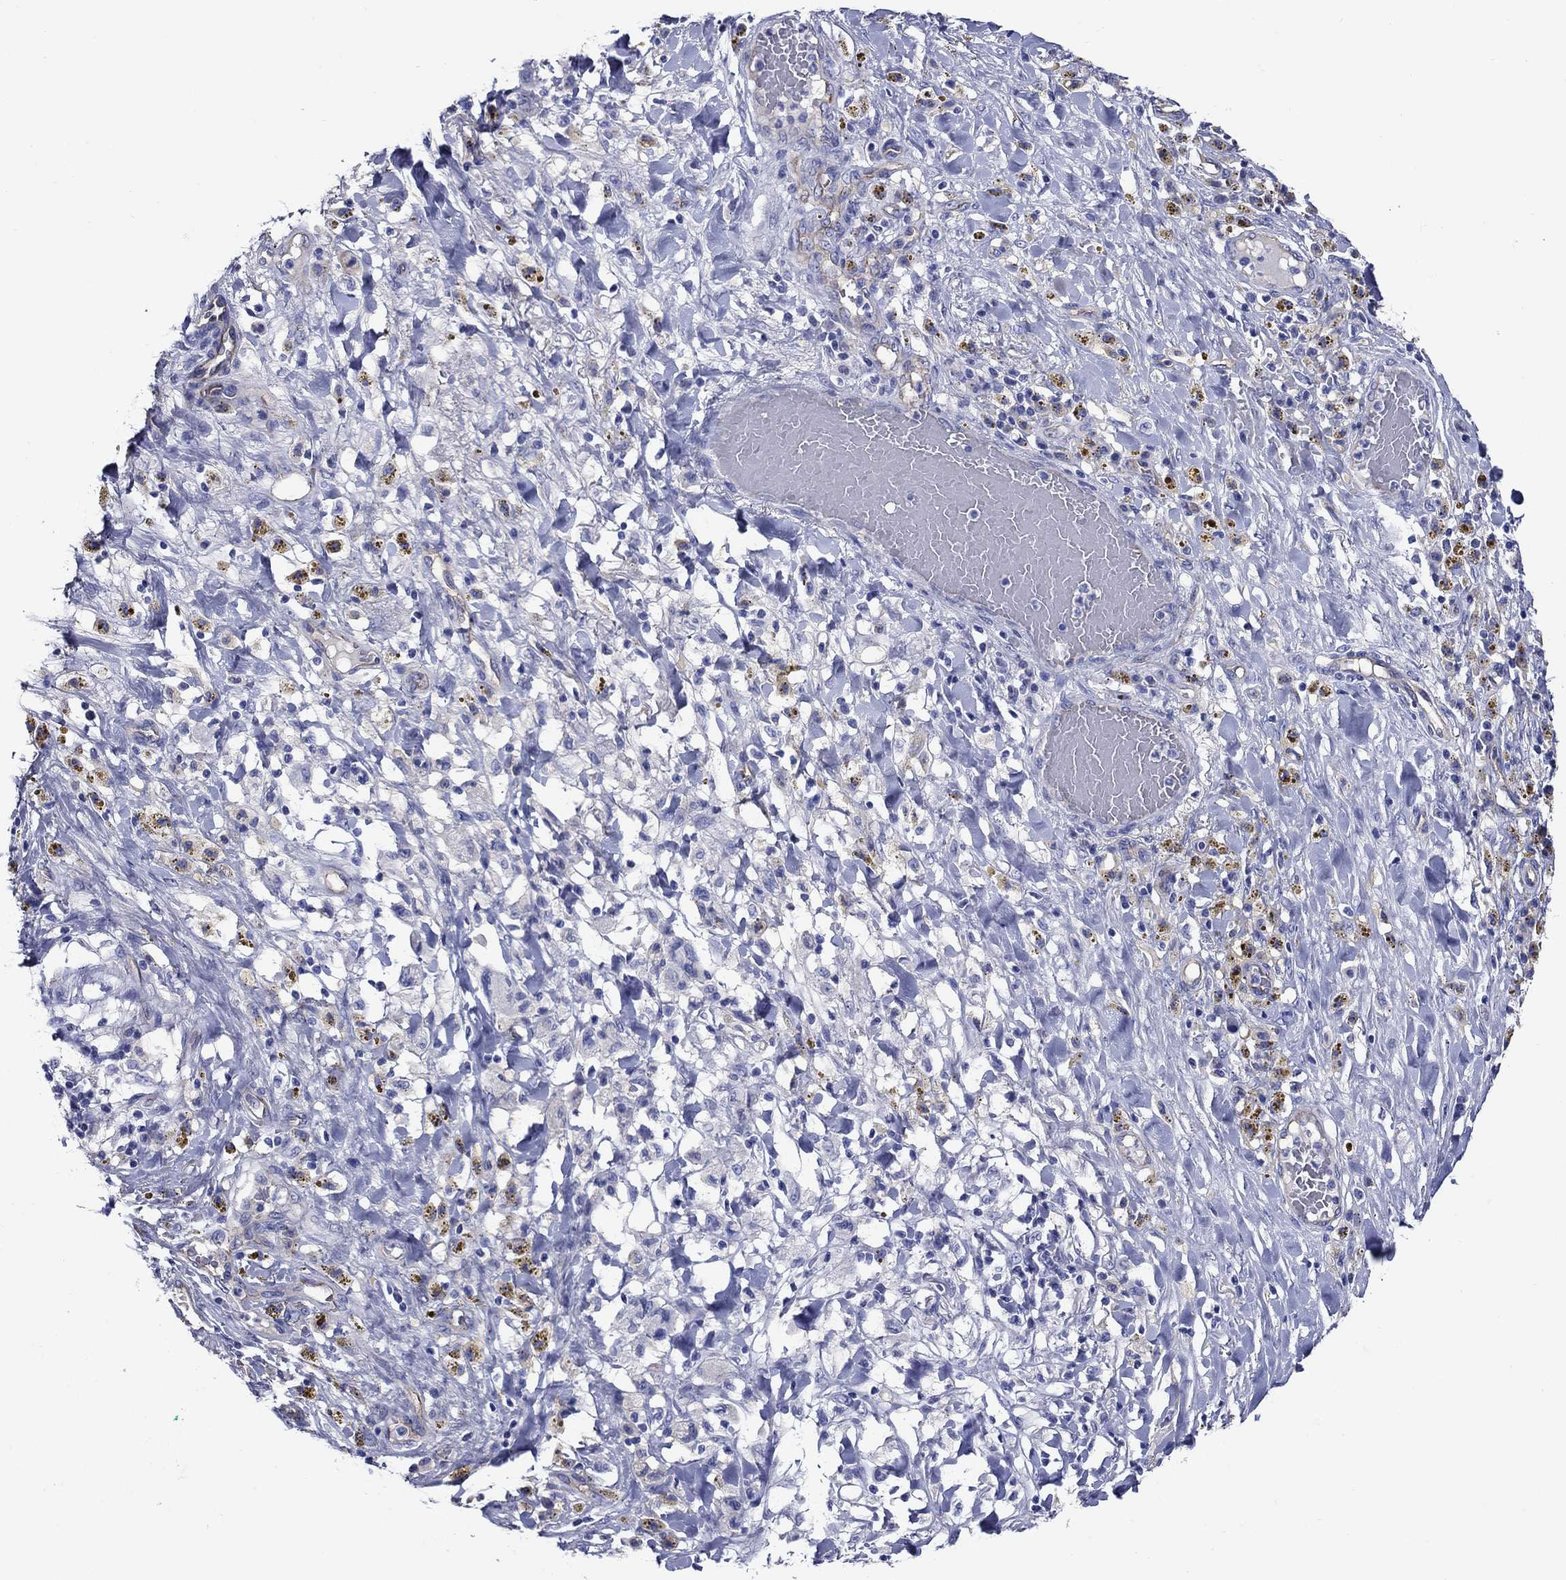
{"staining": {"intensity": "negative", "quantity": "none", "location": "none"}, "tissue": "melanoma", "cell_type": "Tumor cells", "image_type": "cancer", "snomed": [{"axis": "morphology", "description": "Malignant melanoma, NOS"}, {"axis": "topography", "description": "Skin"}], "caption": "Malignant melanoma was stained to show a protein in brown. There is no significant expression in tumor cells. (Brightfield microscopy of DAB immunohistochemistry at high magnification).", "gene": "SMCP", "patient": {"sex": "female", "age": 91}}